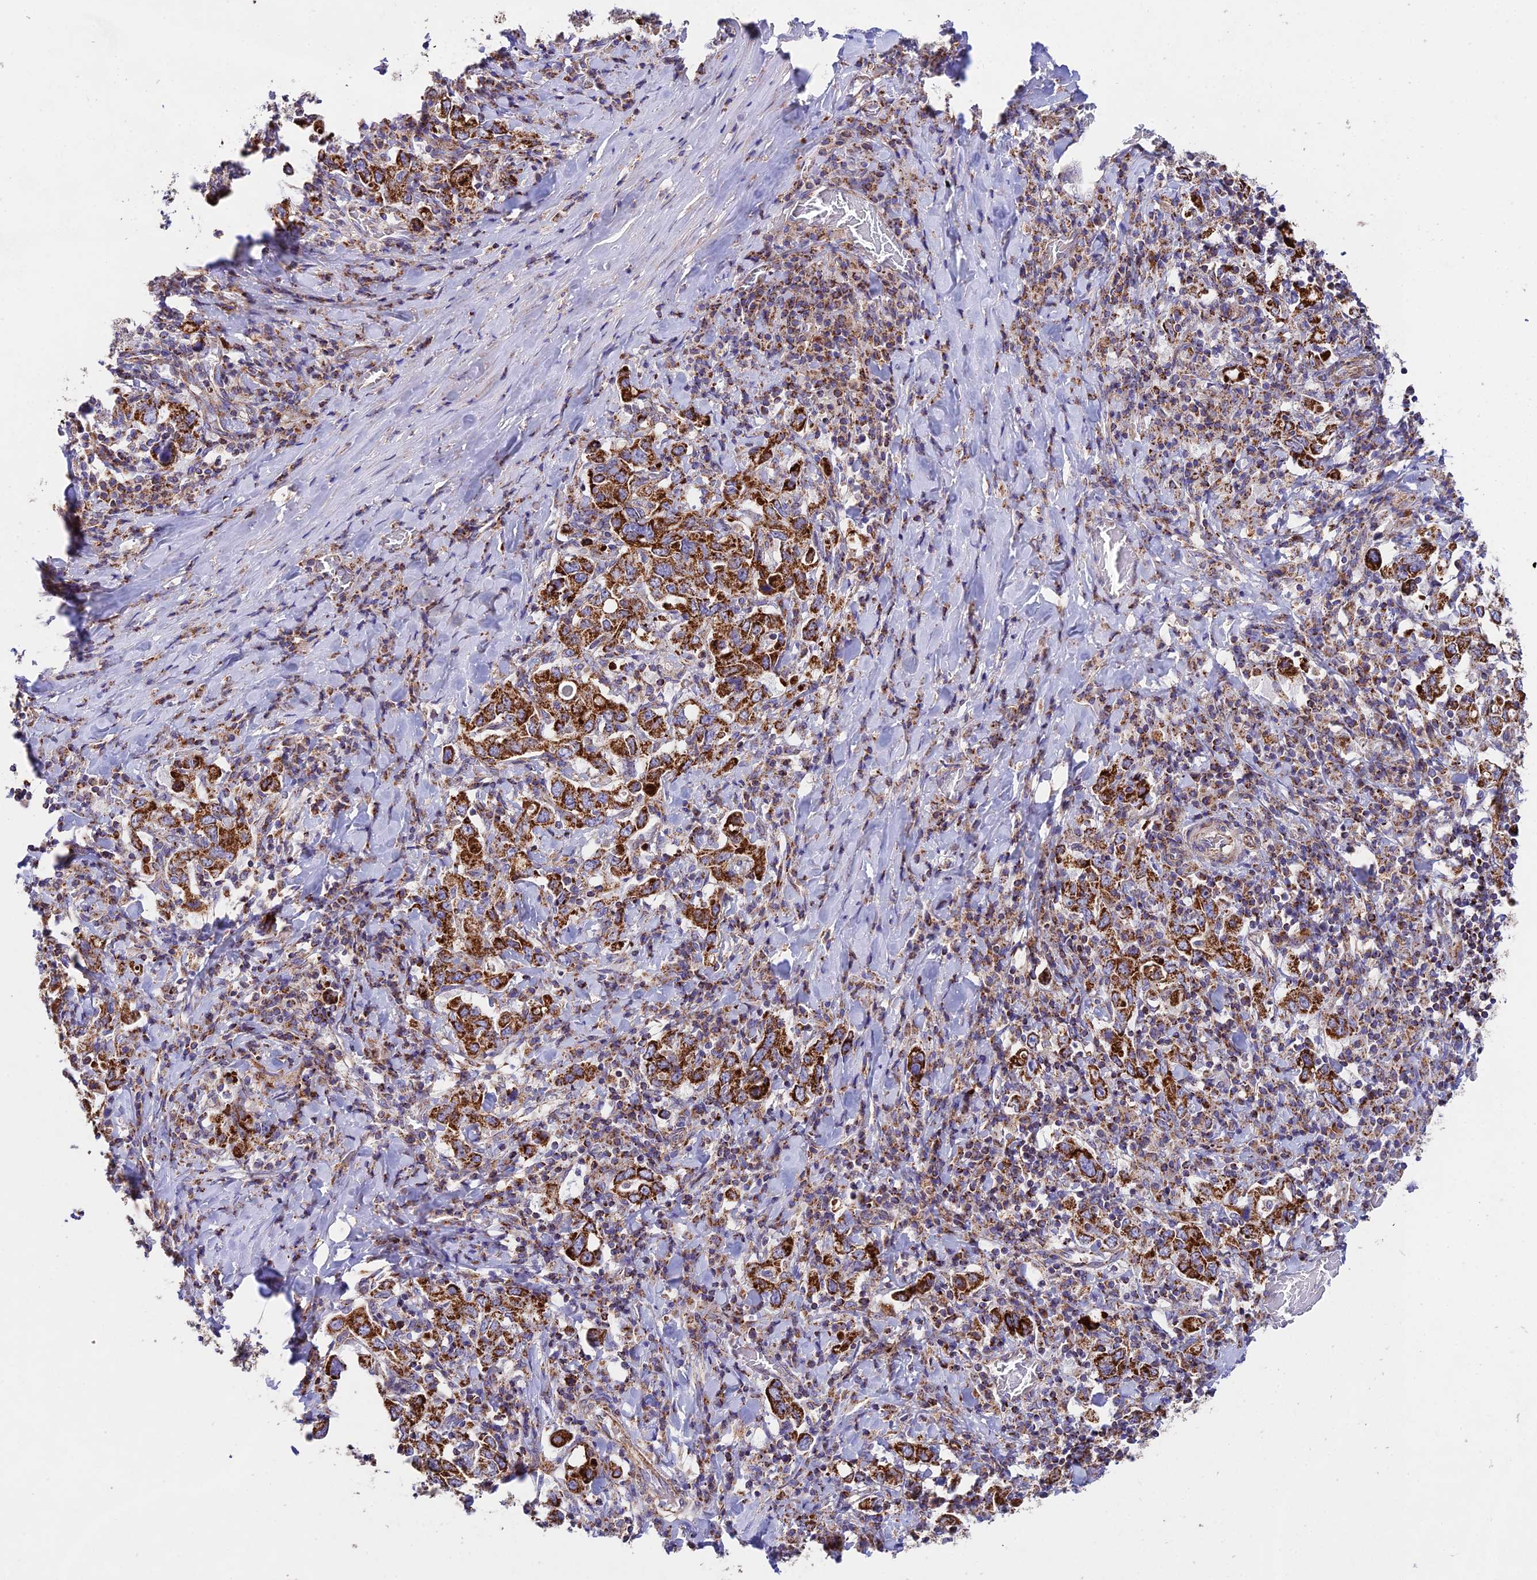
{"staining": {"intensity": "strong", "quantity": ">75%", "location": "cytoplasmic/membranous"}, "tissue": "stomach cancer", "cell_type": "Tumor cells", "image_type": "cancer", "snomed": [{"axis": "morphology", "description": "Adenocarcinoma, NOS"}, {"axis": "topography", "description": "Stomach, upper"}], "caption": "Immunohistochemistry (IHC) (DAB (3,3'-diaminobenzidine)) staining of stomach cancer (adenocarcinoma) shows strong cytoplasmic/membranous protein expression in approximately >75% of tumor cells.", "gene": "KHDC3L", "patient": {"sex": "male", "age": 62}}